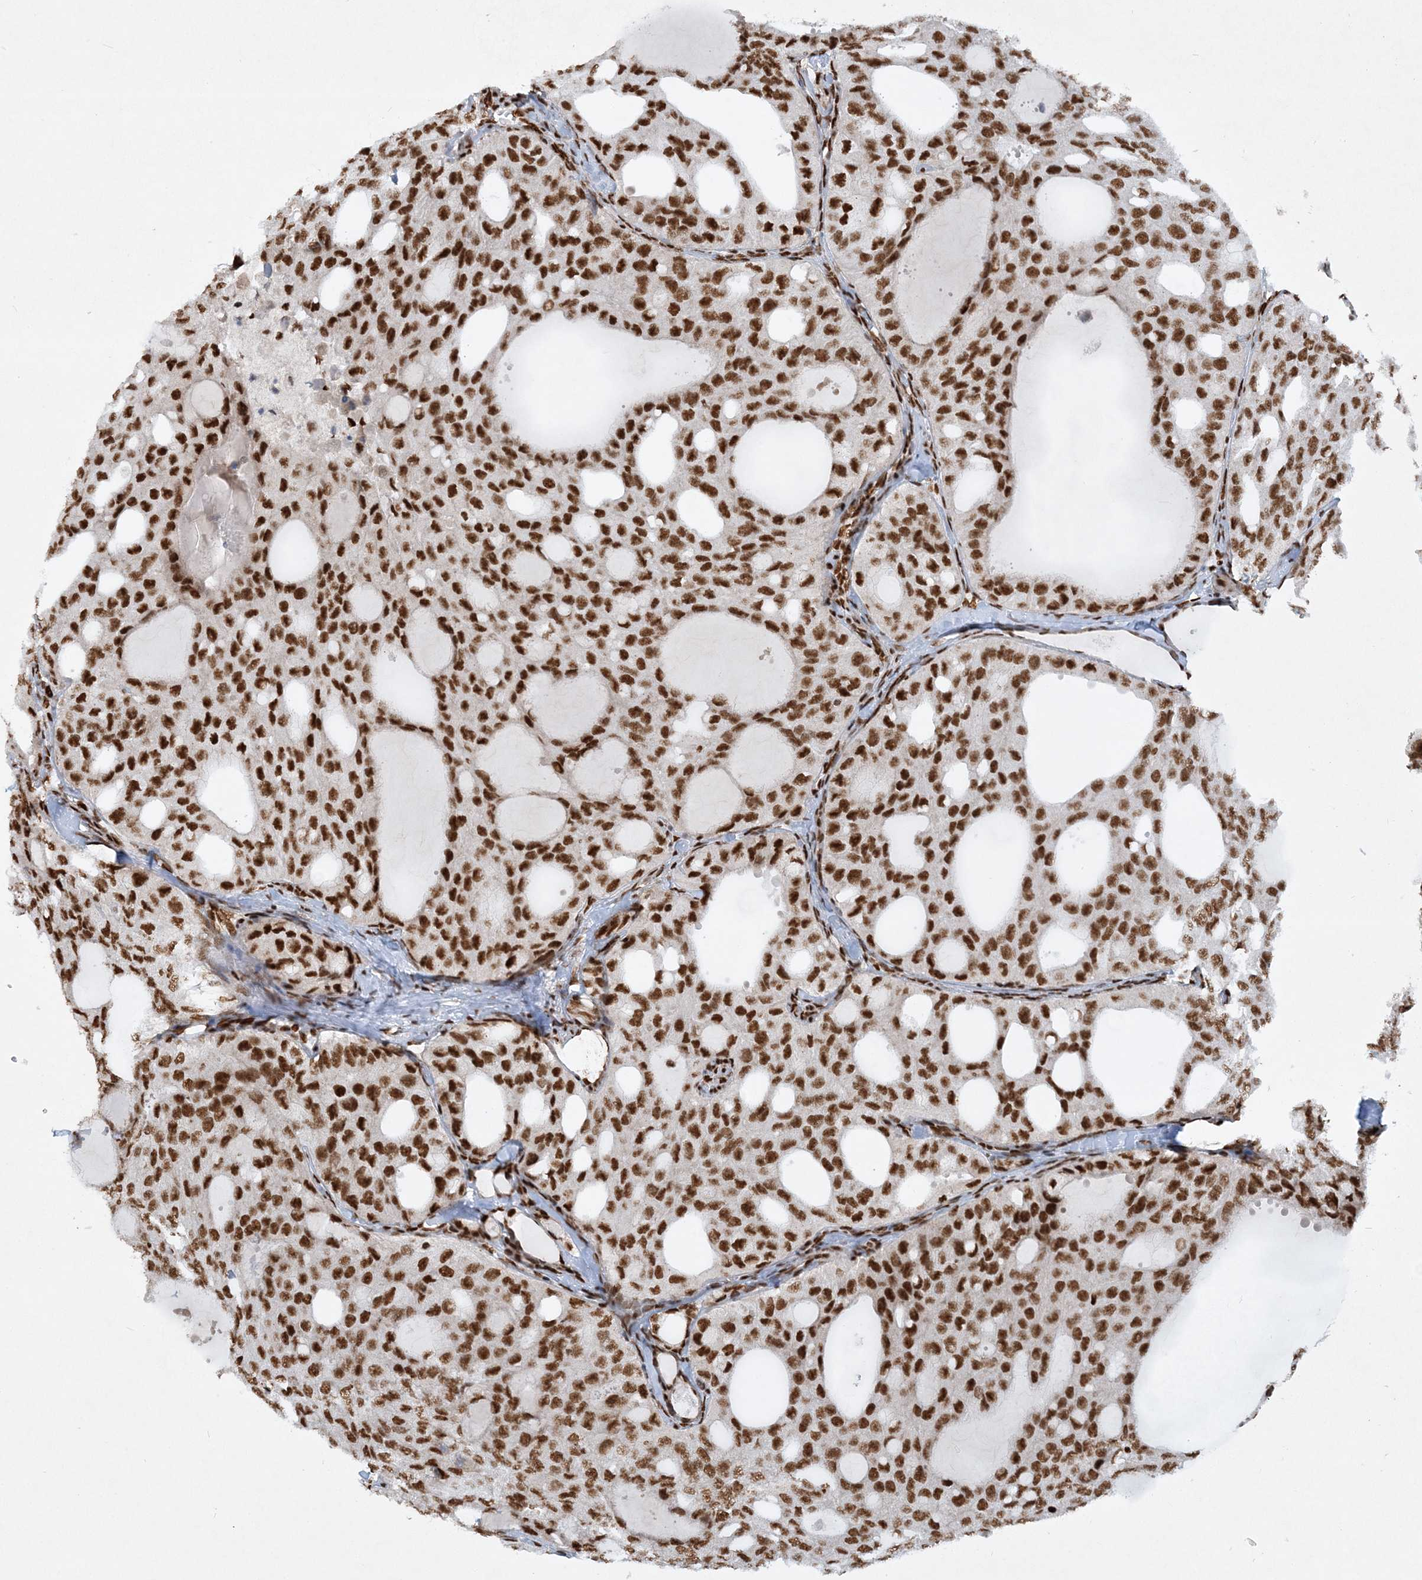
{"staining": {"intensity": "strong", "quantity": ">75%", "location": "nuclear"}, "tissue": "thyroid cancer", "cell_type": "Tumor cells", "image_type": "cancer", "snomed": [{"axis": "morphology", "description": "Follicular adenoma carcinoma, NOS"}, {"axis": "topography", "description": "Thyroid gland"}], "caption": "Strong nuclear protein positivity is present in about >75% of tumor cells in thyroid cancer (follicular adenoma carcinoma). Using DAB (brown) and hematoxylin (blue) stains, captured at high magnification using brightfield microscopy.", "gene": "DELE1", "patient": {"sex": "male", "age": 75}}